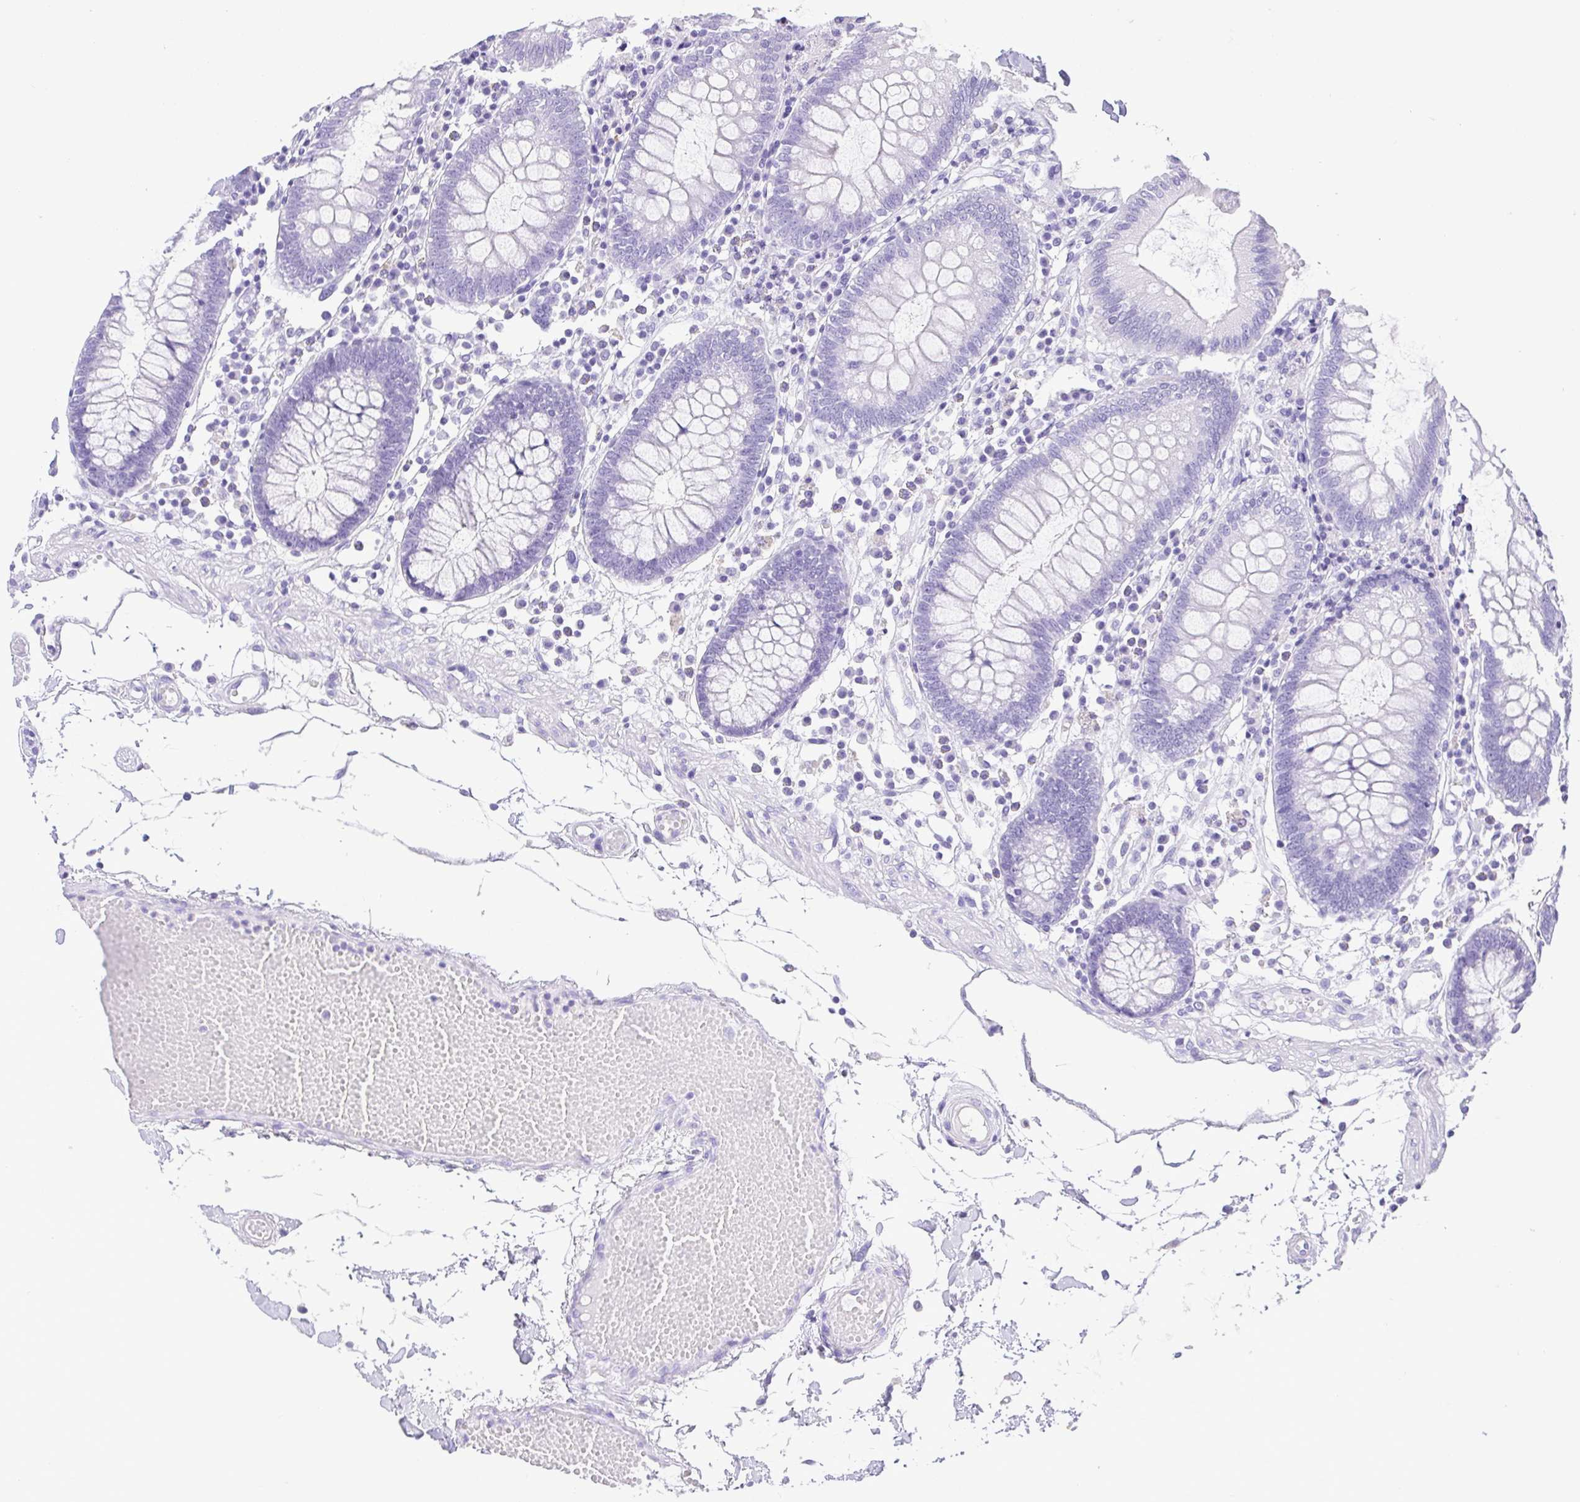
{"staining": {"intensity": "negative", "quantity": "none", "location": "none"}, "tissue": "colon", "cell_type": "Endothelial cells", "image_type": "normal", "snomed": [{"axis": "morphology", "description": "Normal tissue, NOS"}, {"axis": "morphology", "description": "Adenocarcinoma, NOS"}, {"axis": "topography", "description": "Colon"}], "caption": "Human colon stained for a protein using IHC exhibits no staining in endothelial cells.", "gene": "CDSN", "patient": {"sex": "male", "age": 83}}